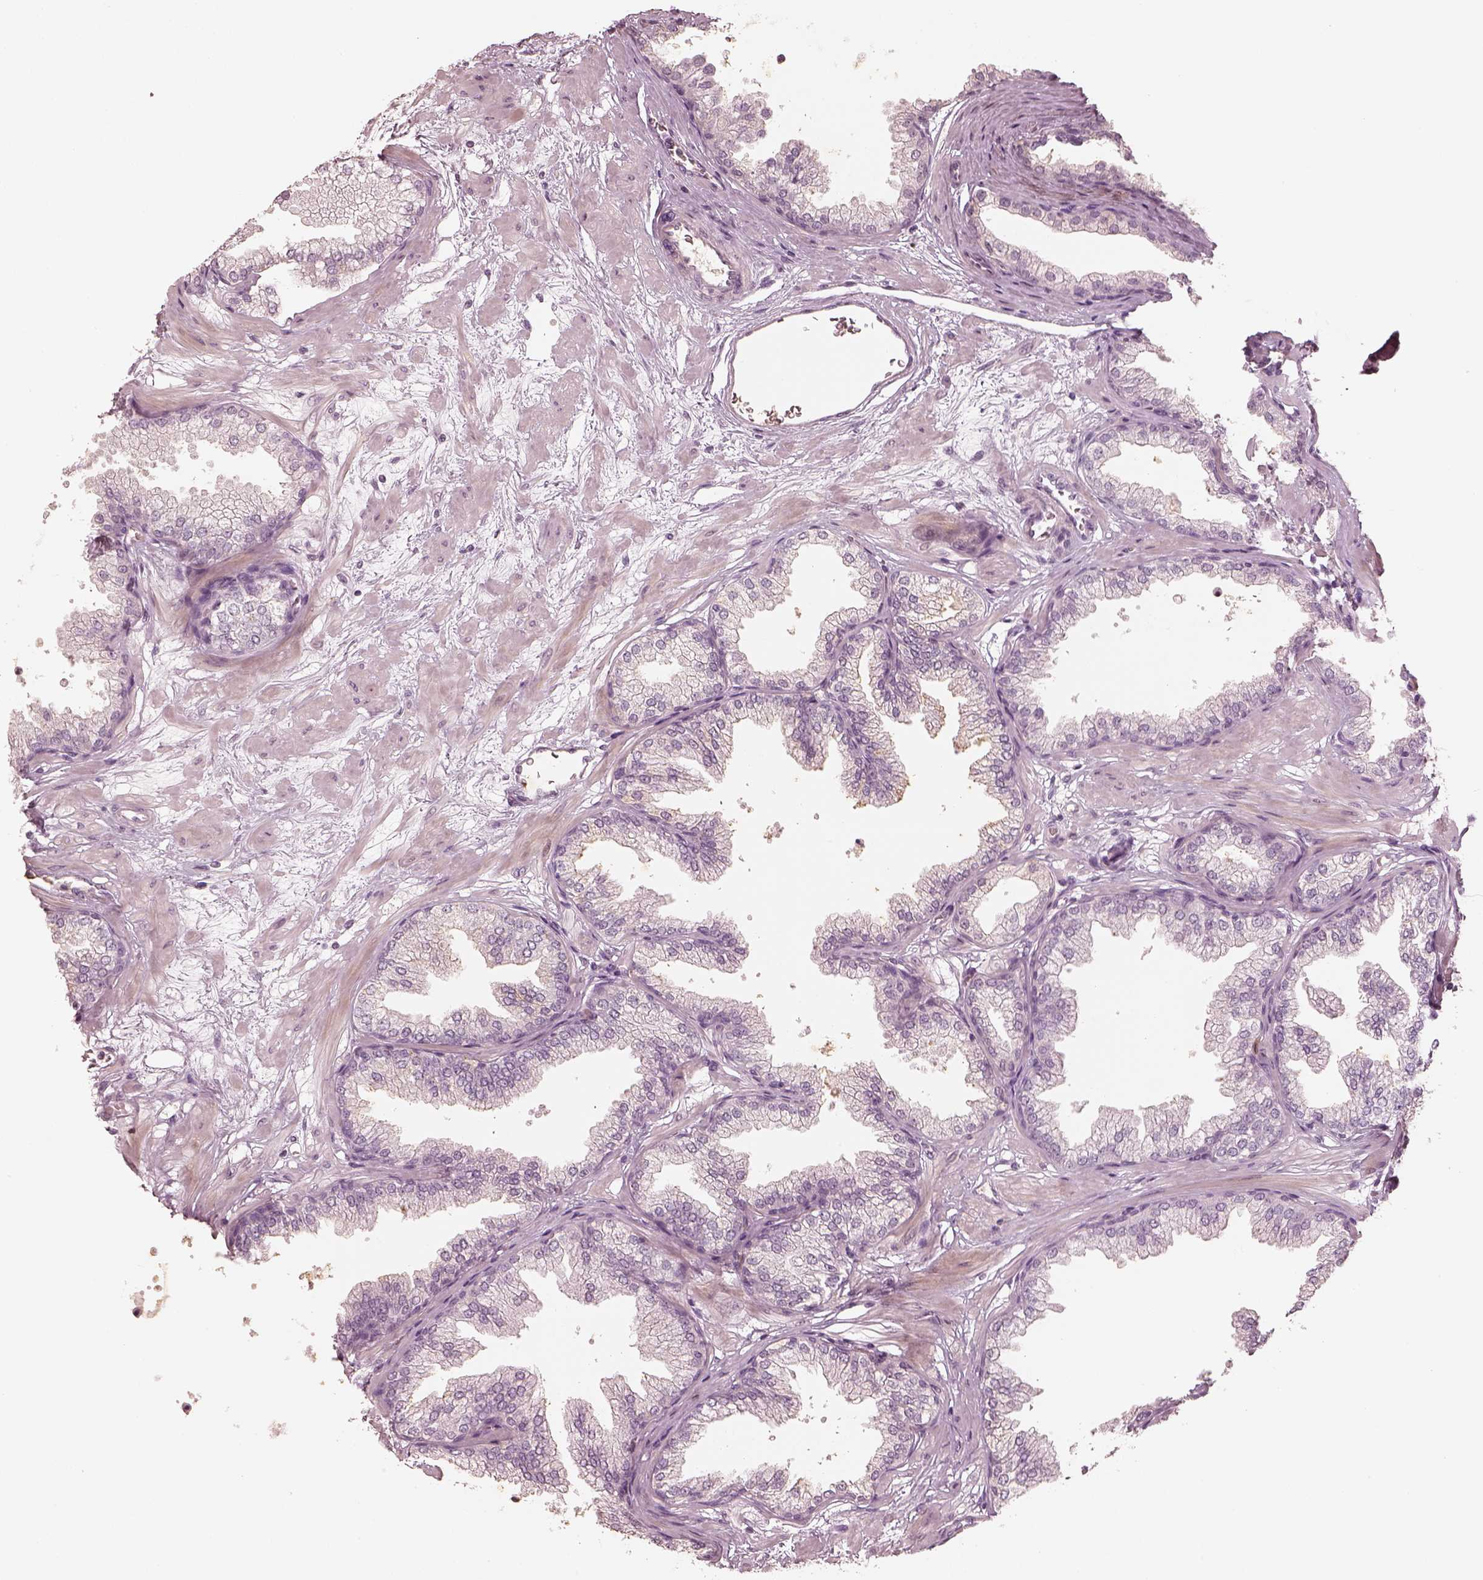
{"staining": {"intensity": "negative", "quantity": "none", "location": "none"}, "tissue": "prostate", "cell_type": "Glandular cells", "image_type": "normal", "snomed": [{"axis": "morphology", "description": "Normal tissue, NOS"}, {"axis": "topography", "description": "Prostate"}], "caption": "This is an IHC photomicrograph of benign prostate. There is no positivity in glandular cells.", "gene": "MADCAM1", "patient": {"sex": "male", "age": 37}}